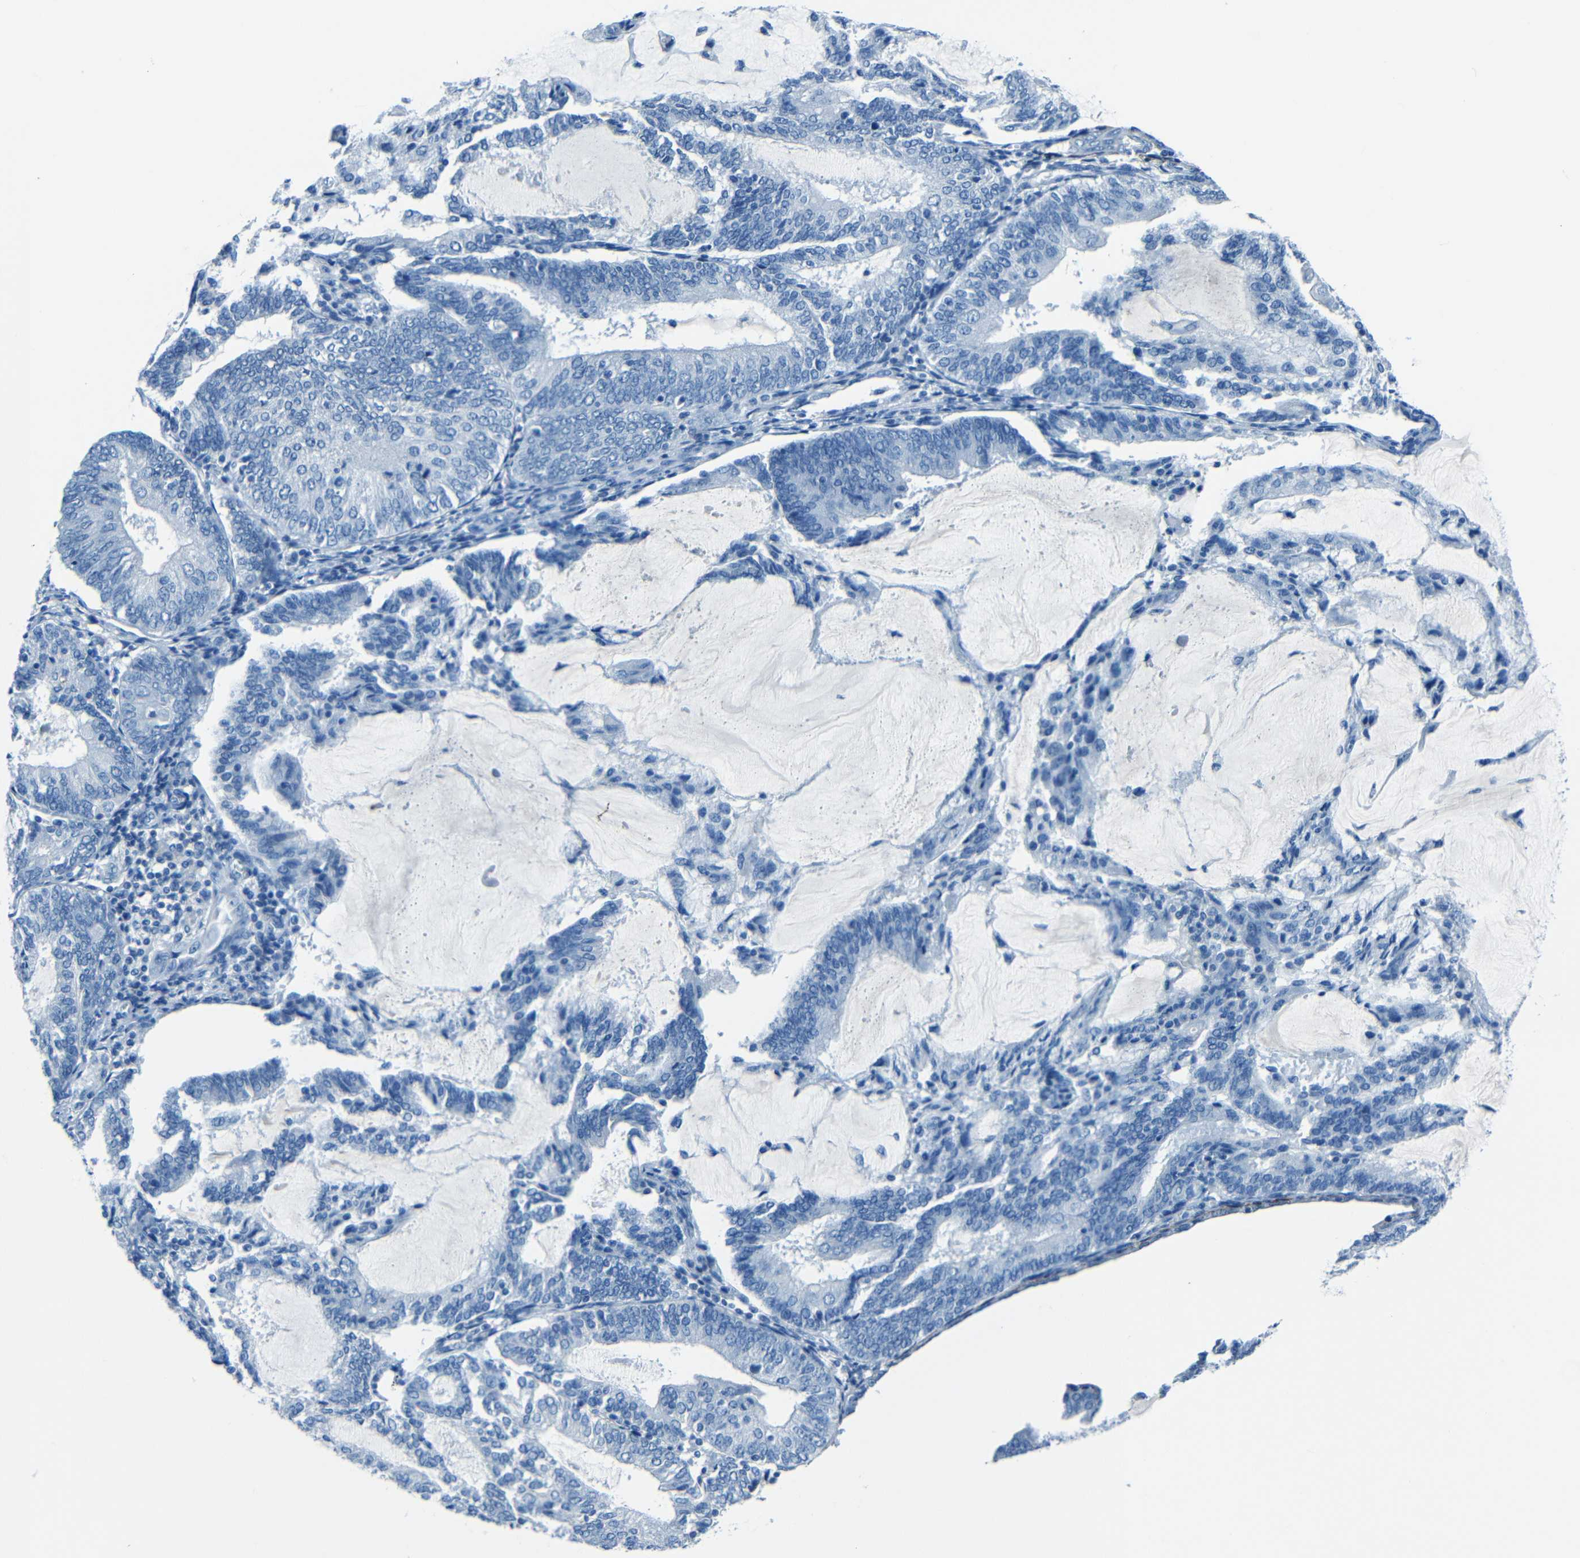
{"staining": {"intensity": "negative", "quantity": "none", "location": "none"}, "tissue": "endometrial cancer", "cell_type": "Tumor cells", "image_type": "cancer", "snomed": [{"axis": "morphology", "description": "Adenocarcinoma, NOS"}, {"axis": "topography", "description": "Endometrium"}], "caption": "Endometrial cancer was stained to show a protein in brown. There is no significant expression in tumor cells. (DAB (3,3'-diaminobenzidine) IHC, high magnification).", "gene": "FBN2", "patient": {"sex": "female", "age": 81}}